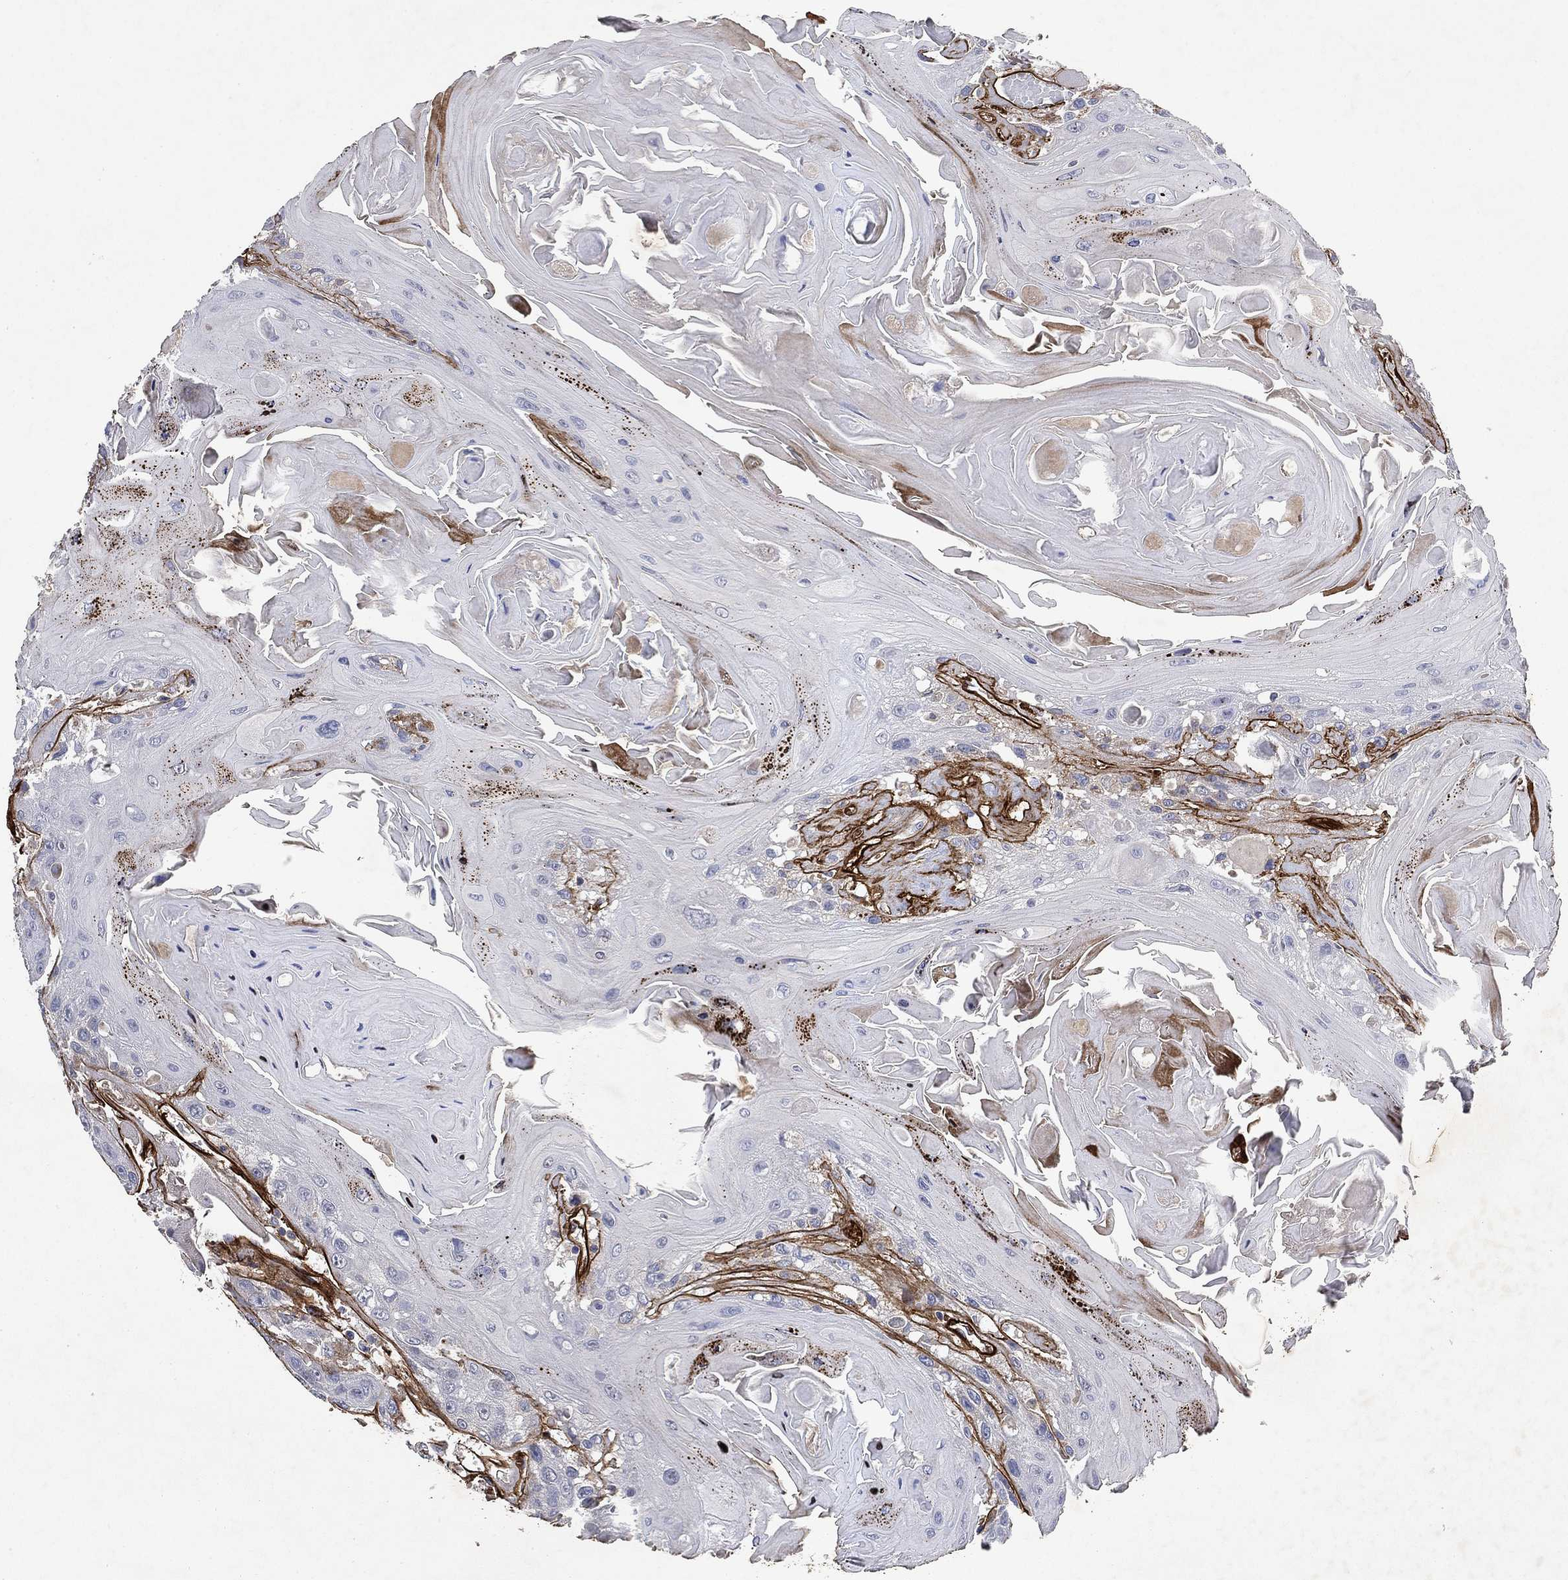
{"staining": {"intensity": "weak", "quantity": "<25%", "location": "cytoplasmic/membranous"}, "tissue": "head and neck cancer", "cell_type": "Tumor cells", "image_type": "cancer", "snomed": [{"axis": "morphology", "description": "Squamous cell carcinoma, NOS"}, {"axis": "topography", "description": "Head-Neck"}], "caption": "This is an immunohistochemistry image of human squamous cell carcinoma (head and neck). There is no positivity in tumor cells.", "gene": "COL4A2", "patient": {"sex": "female", "age": 59}}